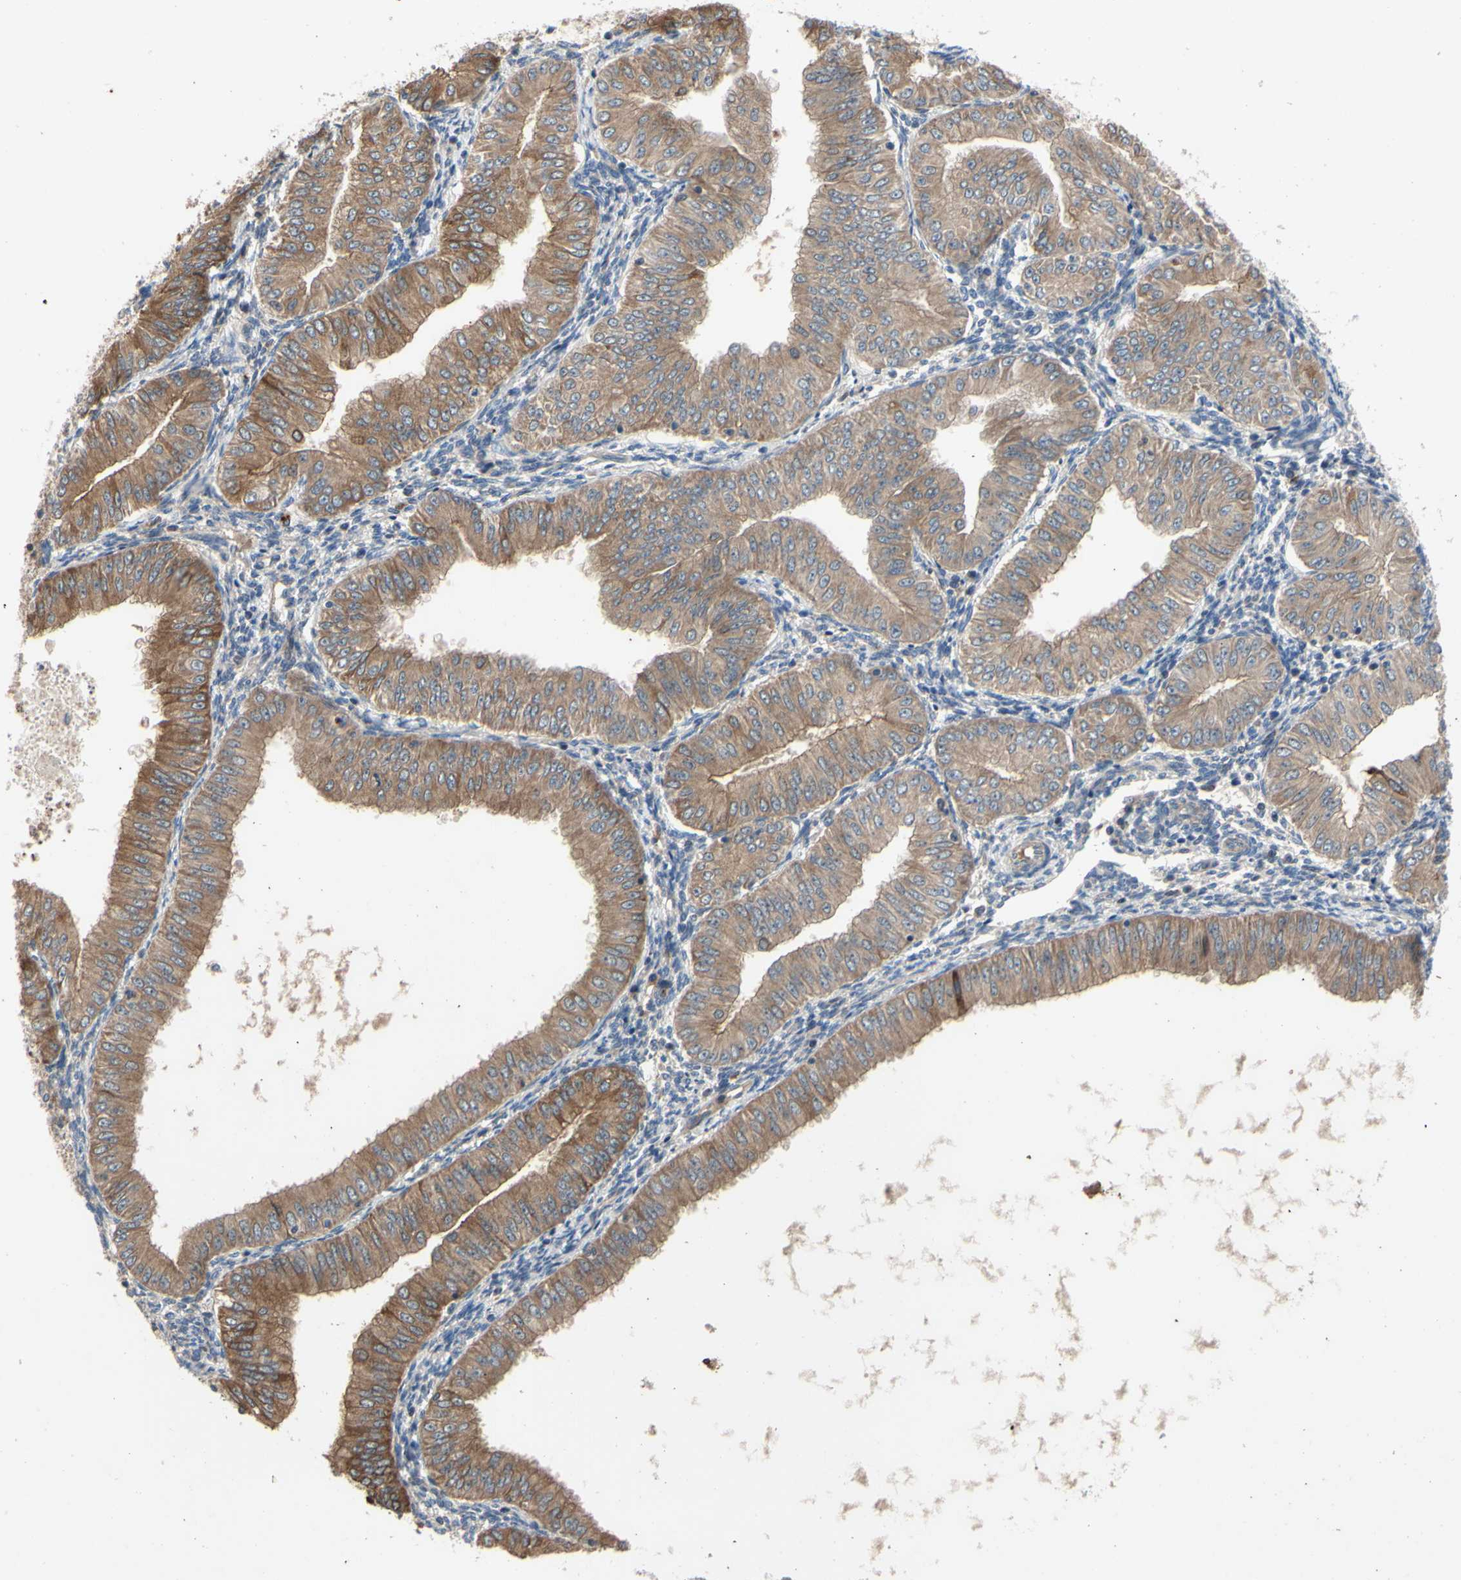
{"staining": {"intensity": "moderate", "quantity": ">75%", "location": "cytoplasmic/membranous"}, "tissue": "endometrial cancer", "cell_type": "Tumor cells", "image_type": "cancer", "snomed": [{"axis": "morphology", "description": "Normal tissue, NOS"}, {"axis": "morphology", "description": "Adenocarcinoma, NOS"}, {"axis": "topography", "description": "Endometrium"}], "caption": "The micrograph reveals immunohistochemical staining of endometrial adenocarcinoma. There is moderate cytoplasmic/membranous expression is identified in about >75% of tumor cells.", "gene": "XIAP", "patient": {"sex": "female", "age": 53}}